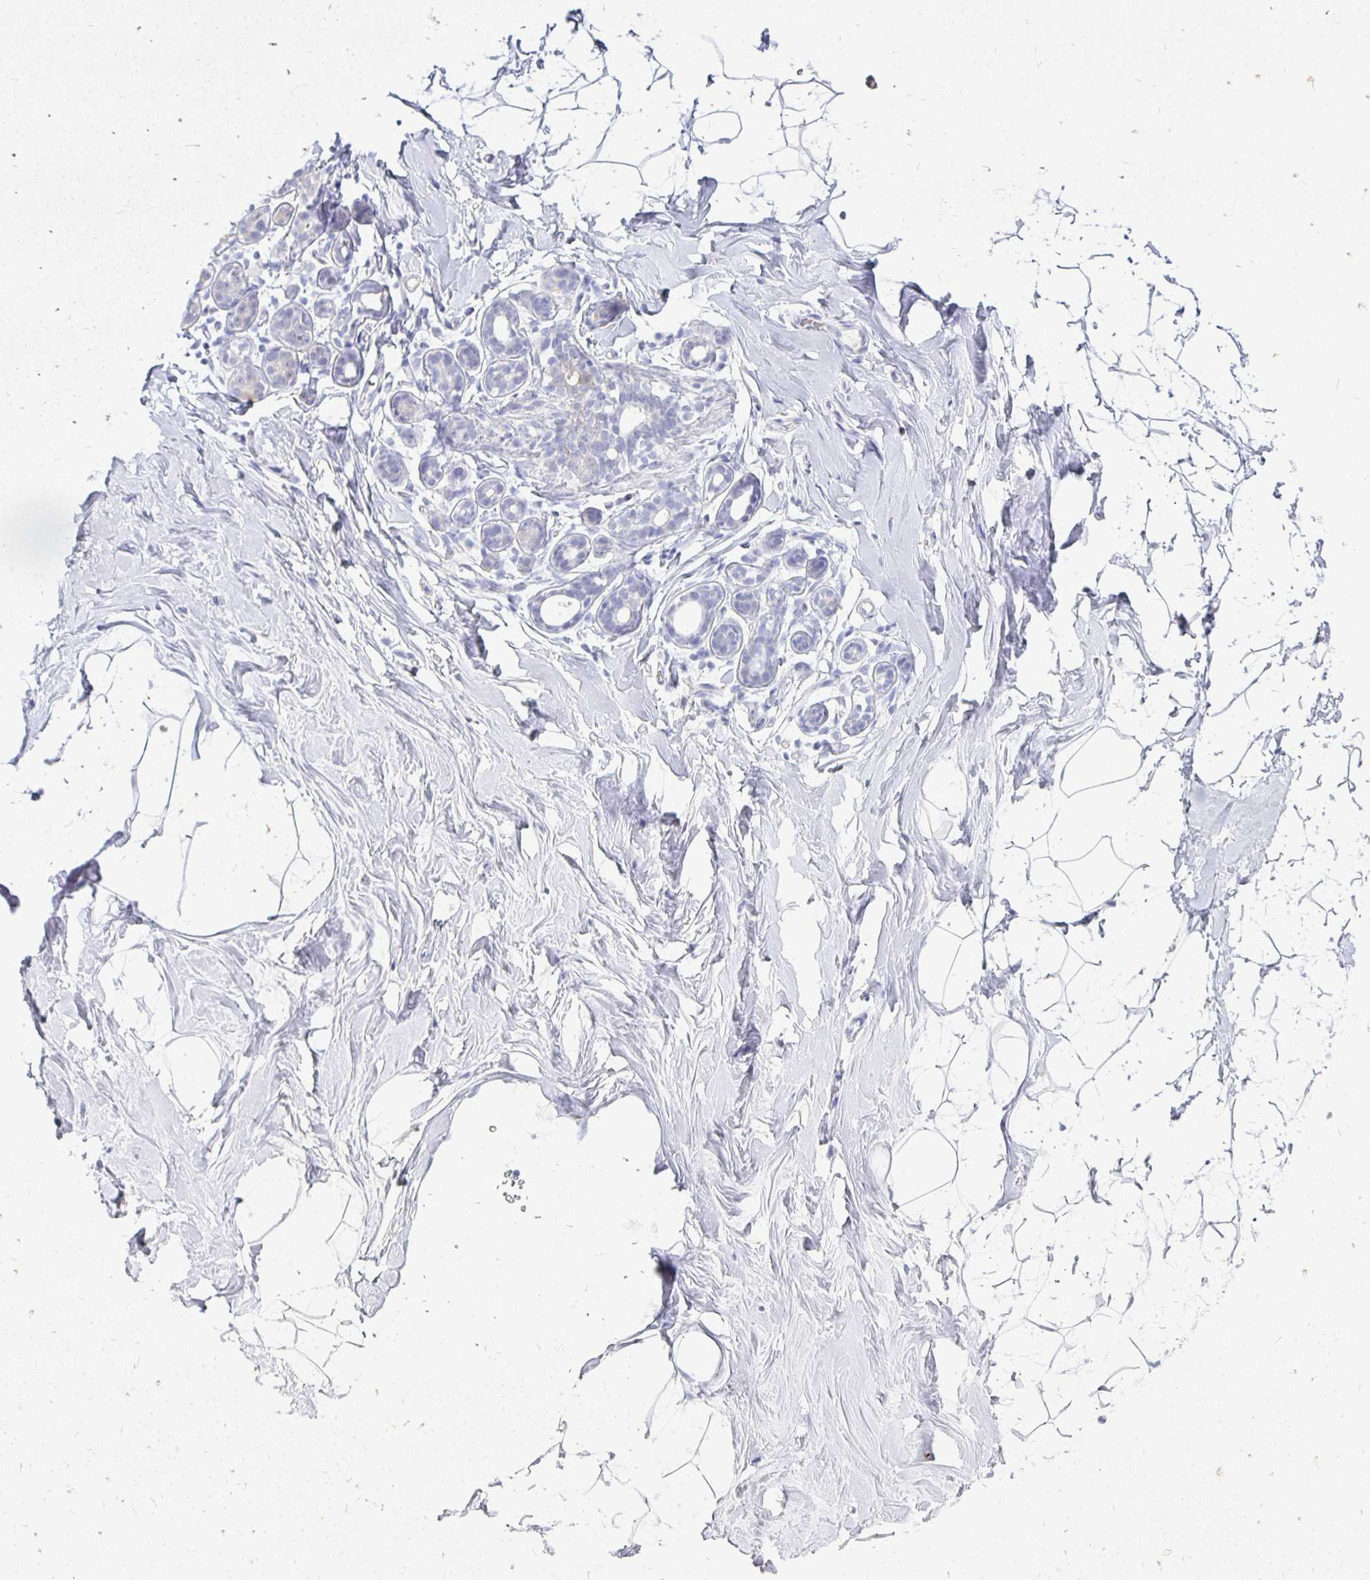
{"staining": {"intensity": "negative", "quantity": "none", "location": "none"}, "tissue": "breast", "cell_type": "Adipocytes", "image_type": "normal", "snomed": [{"axis": "morphology", "description": "Normal tissue, NOS"}, {"axis": "topography", "description": "Breast"}], "caption": "Adipocytes show no significant protein staining in benign breast.", "gene": "PEG10", "patient": {"sex": "female", "age": 32}}